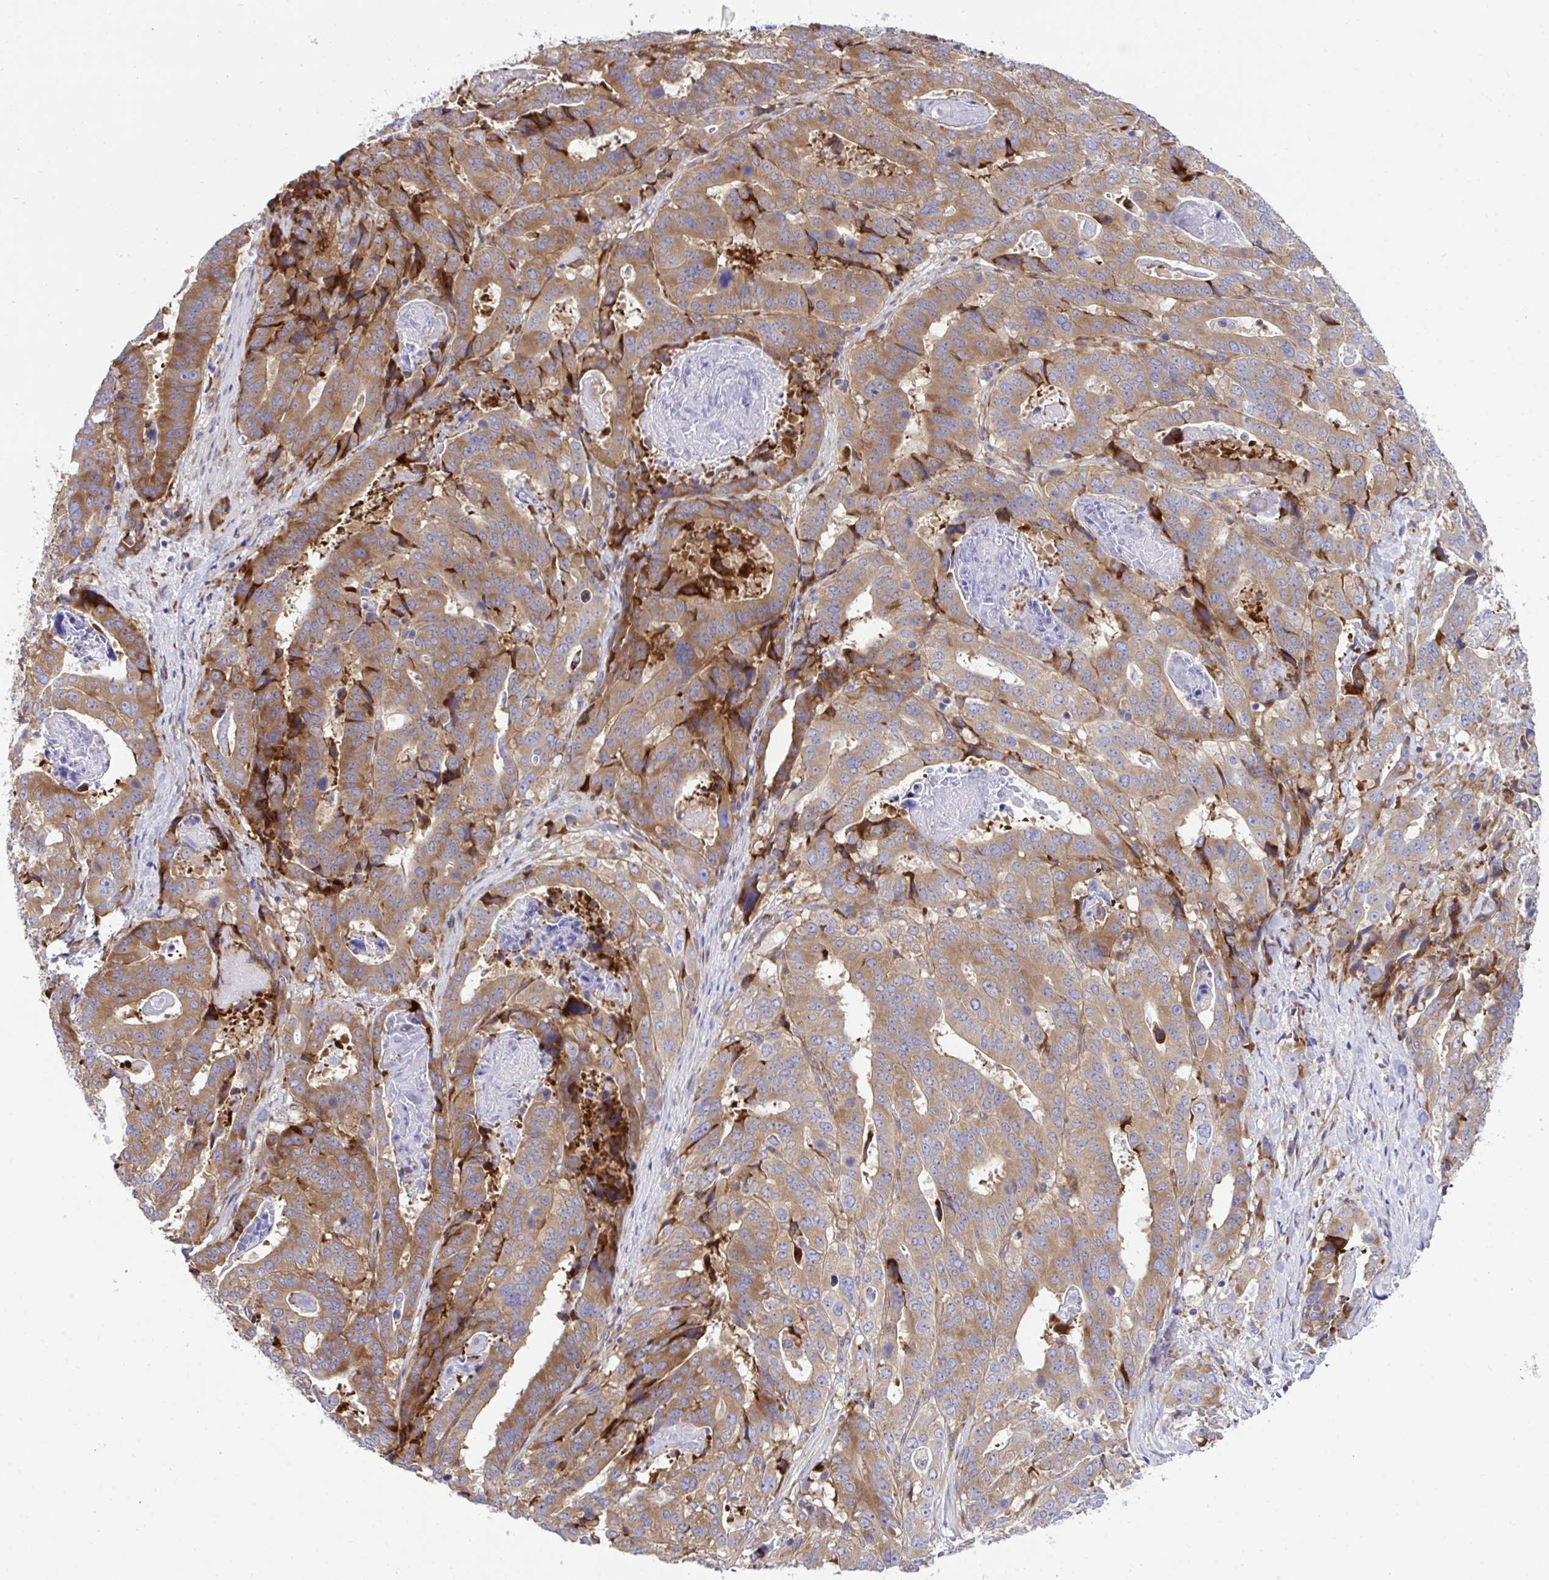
{"staining": {"intensity": "moderate", "quantity": ">75%", "location": "cytoplasmic/membranous"}, "tissue": "stomach cancer", "cell_type": "Tumor cells", "image_type": "cancer", "snomed": [{"axis": "morphology", "description": "Adenocarcinoma, NOS"}, {"axis": "topography", "description": "Stomach"}], "caption": "IHC photomicrograph of neoplastic tissue: stomach cancer (adenocarcinoma) stained using immunohistochemistry (IHC) exhibits medium levels of moderate protein expression localized specifically in the cytoplasmic/membranous of tumor cells, appearing as a cytoplasmic/membranous brown color.", "gene": "RPS15", "patient": {"sex": "male", "age": 48}}